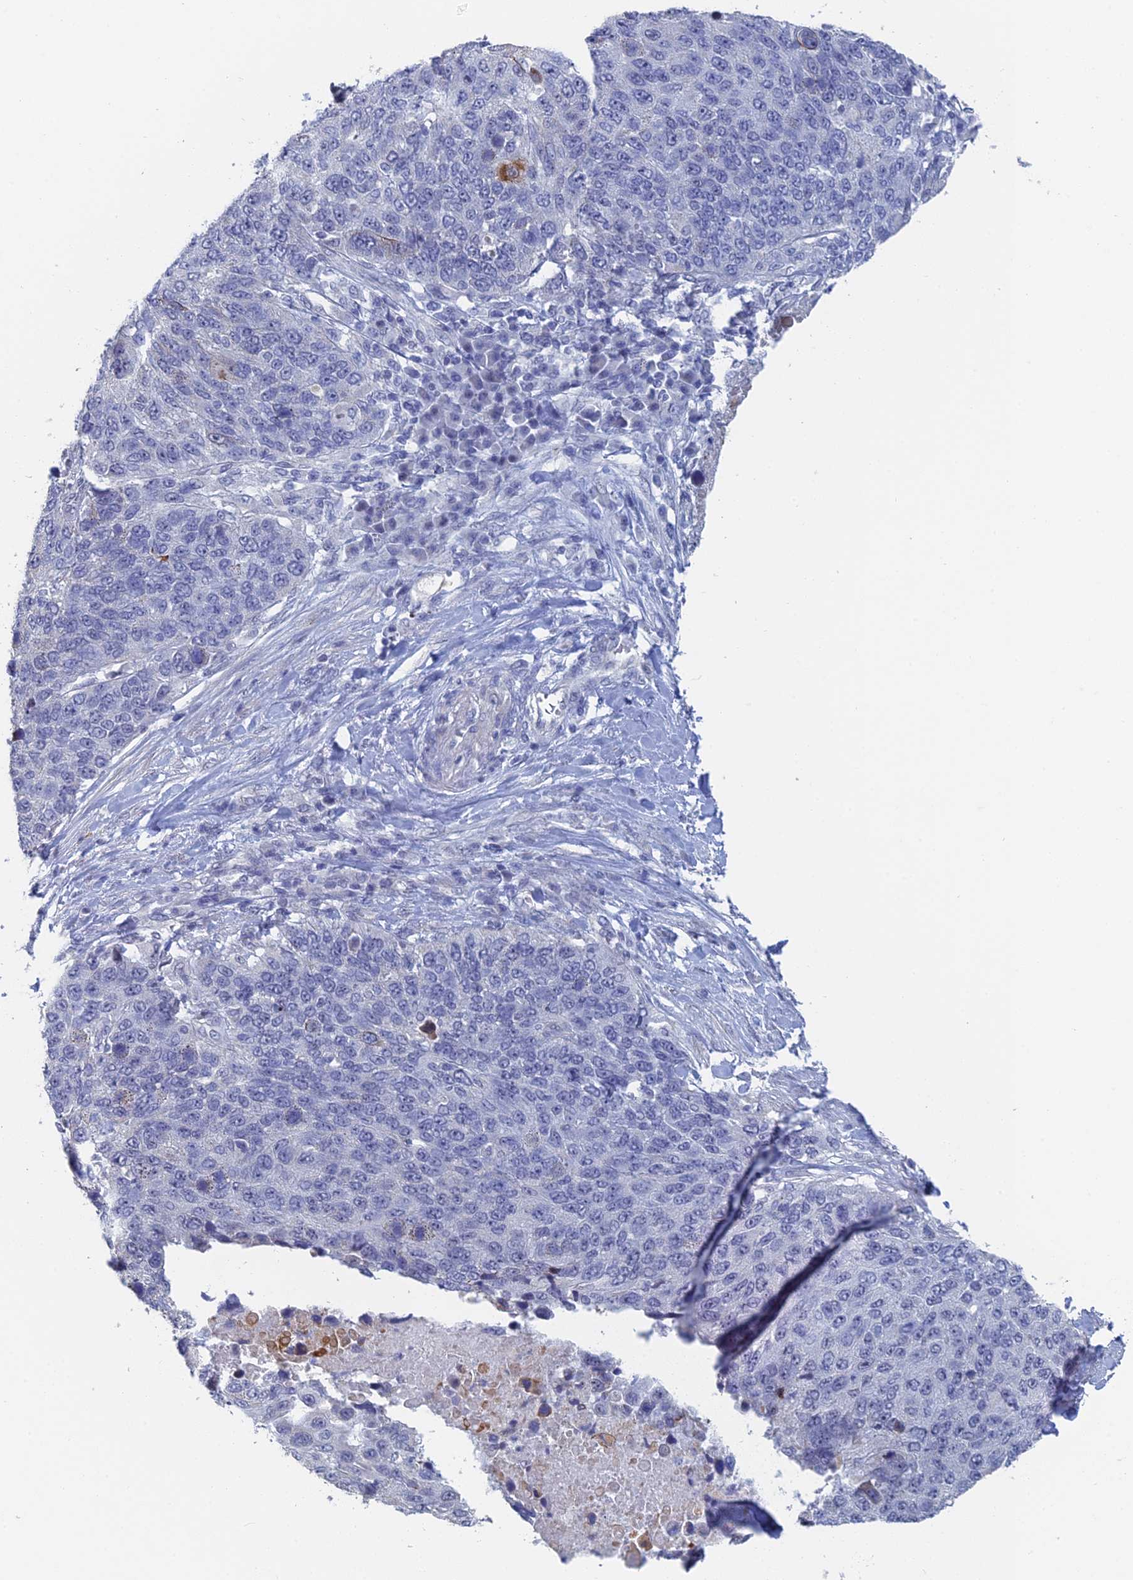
{"staining": {"intensity": "negative", "quantity": "none", "location": "none"}, "tissue": "lung cancer", "cell_type": "Tumor cells", "image_type": "cancer", "snomed": [{"axis": "morphology", "description": "Normal tissue, NOS"}, {"axis": "morphology", "description": "Squamous cell carcinoma, NOS"}, {"axis": "topography", "description": "Lymph node"}, {"axis": "topography", "description": "Lung"}], "caption": "Lung squamous cell carcinoma was stained to show a protein in brown. There is no significant expression in tumor cells. The staining was performed using DAB (3,3'-diaminobenzidine) to visualize the protein expression in brown, while the nuclei were stained in blue with hematoxylin (Magnification: 20x).", "gene": "GMNC", "patient": {"sex": "male", "age": 66}}